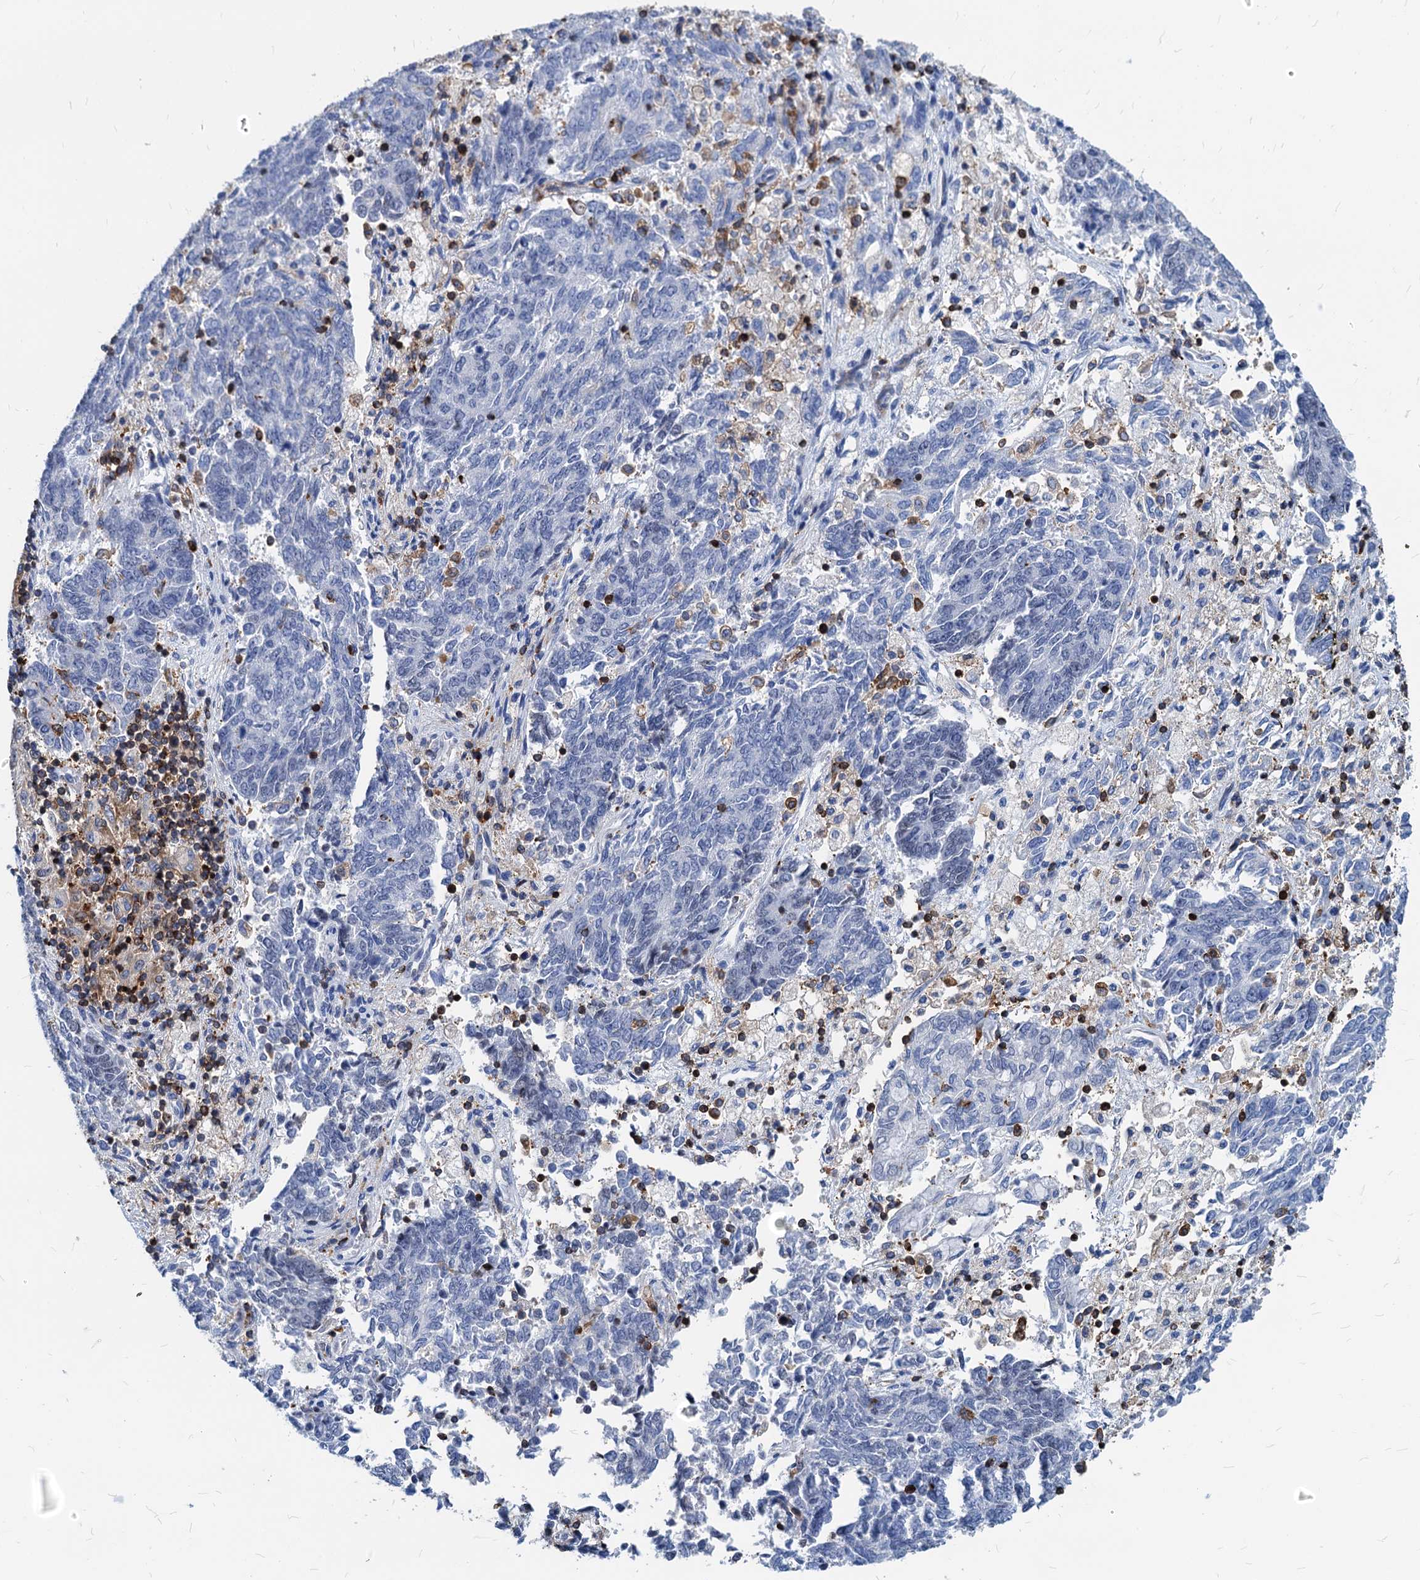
{"staining": {"intensity": "negative", "quantity": "none", "location": "none"}, "tissue": "endometrial cancer", "cell_type": "Tumor cells", "image_type": "cancer", "snomed": [{"axis": "morphology", "description": "Adenocarcinoma, NOS"}, {"axis": "topography", "description": "Endometrium"}], "caption": "Micrograph shows no significant protein expression in tumor cells of endometrial cancer (adenocarcinoma). (IHC, brightfield microscopy, high magnification).", "gene": "LCP2", "patient": {"sex": "female", "age": 80}}